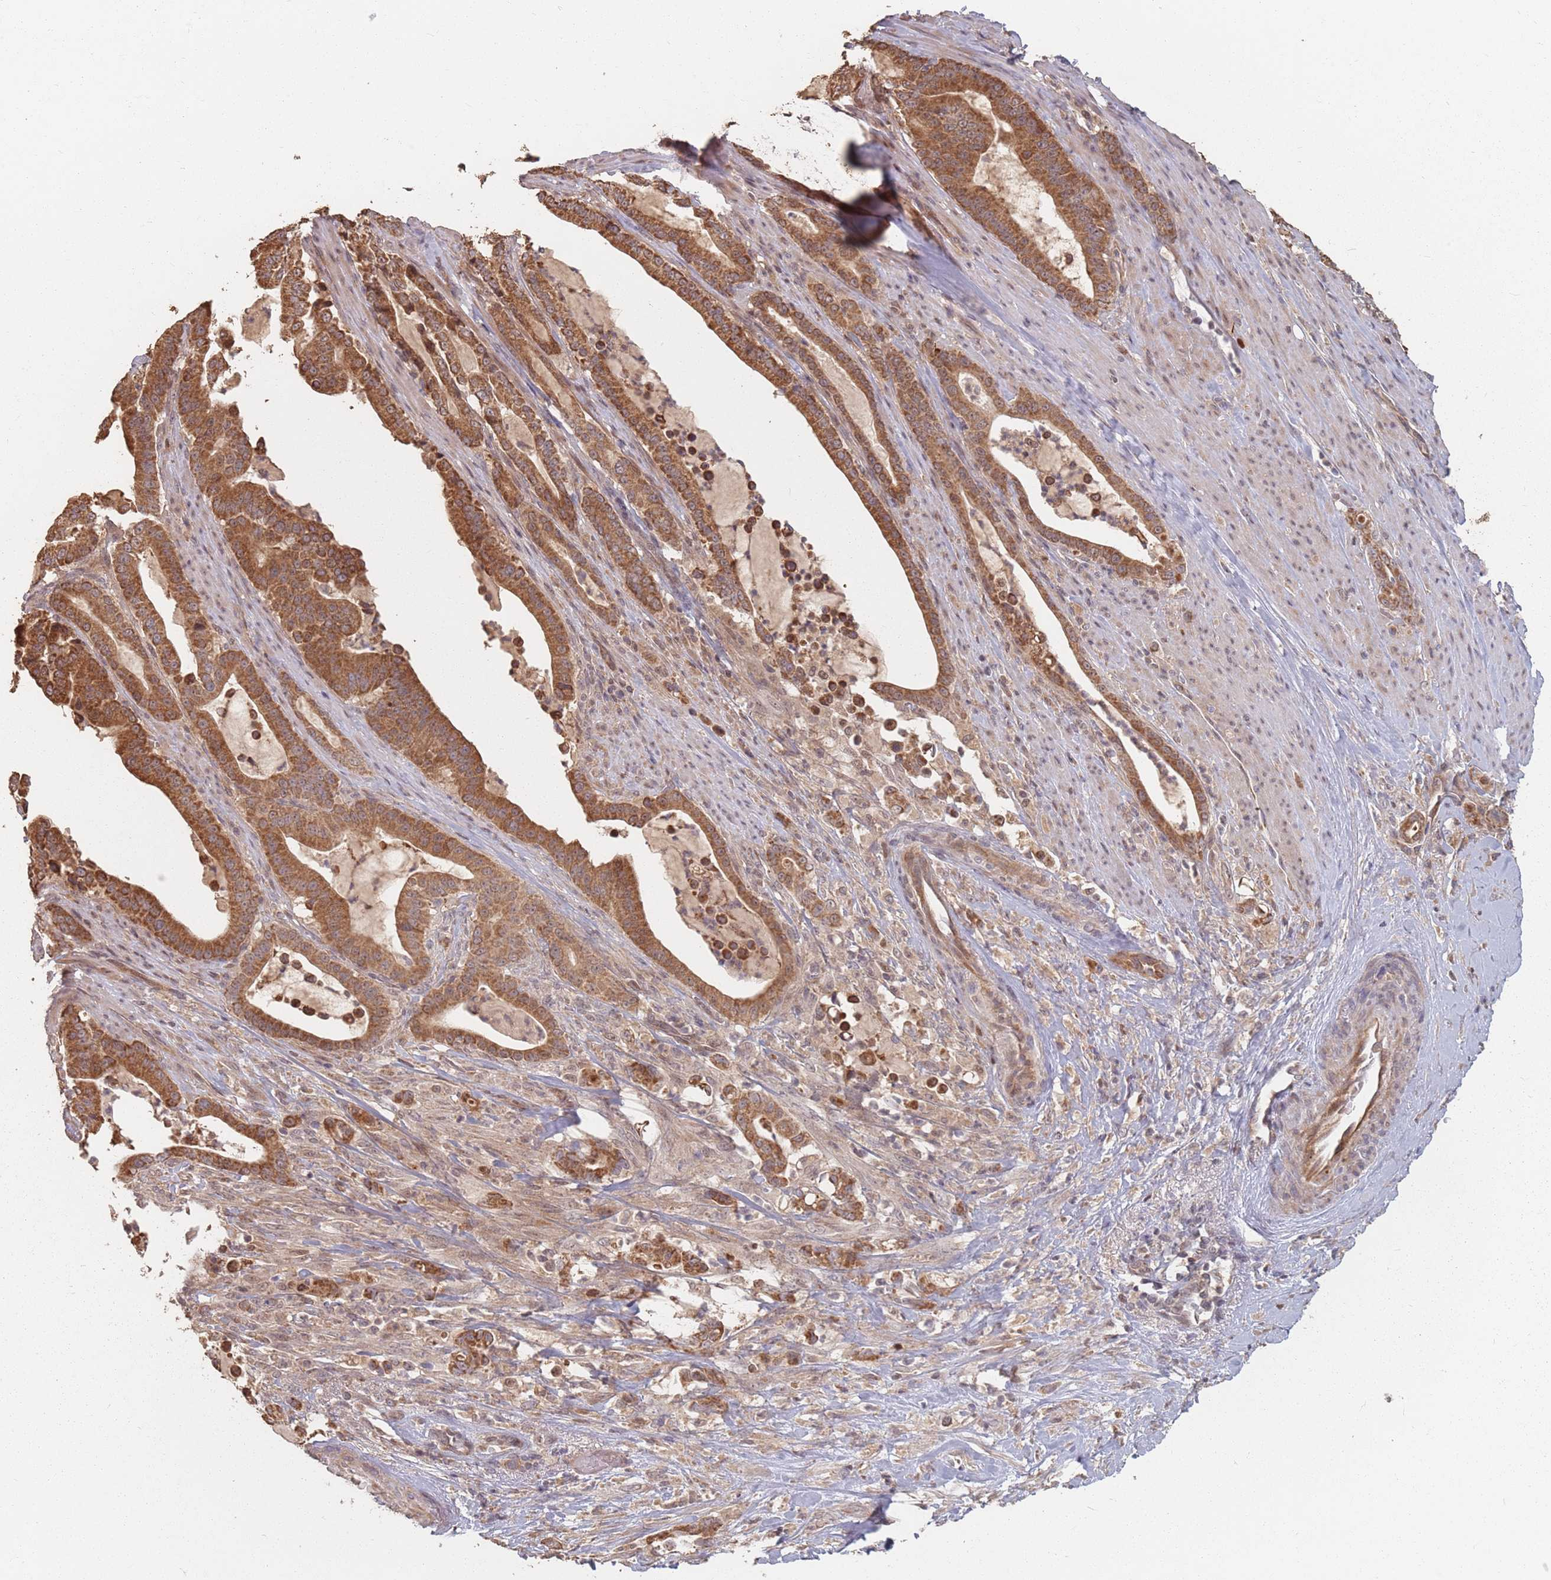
{"staining": {"intensity": "strong", "quantity": ">75%", "location": "cytoplasmic/membranous"}, "tissue": "pancreatic cancer", "cell_type": "Tumor cells", "image_type": "cancer", "snomed": [{"axis": "morphology", "description": "Adenocarcinoma, NOS"}, {"axis": "topography", "description": "Pancreas"}], "caption": "Pancreatic adenocarcinoma tissue reveals strong cytoplasmic/membranous staining in approximately >75% of tumor cells, visualized by immunohistochemistry.", "gene": "VPS52", "patient": {"sex": "male", "age": 63}}